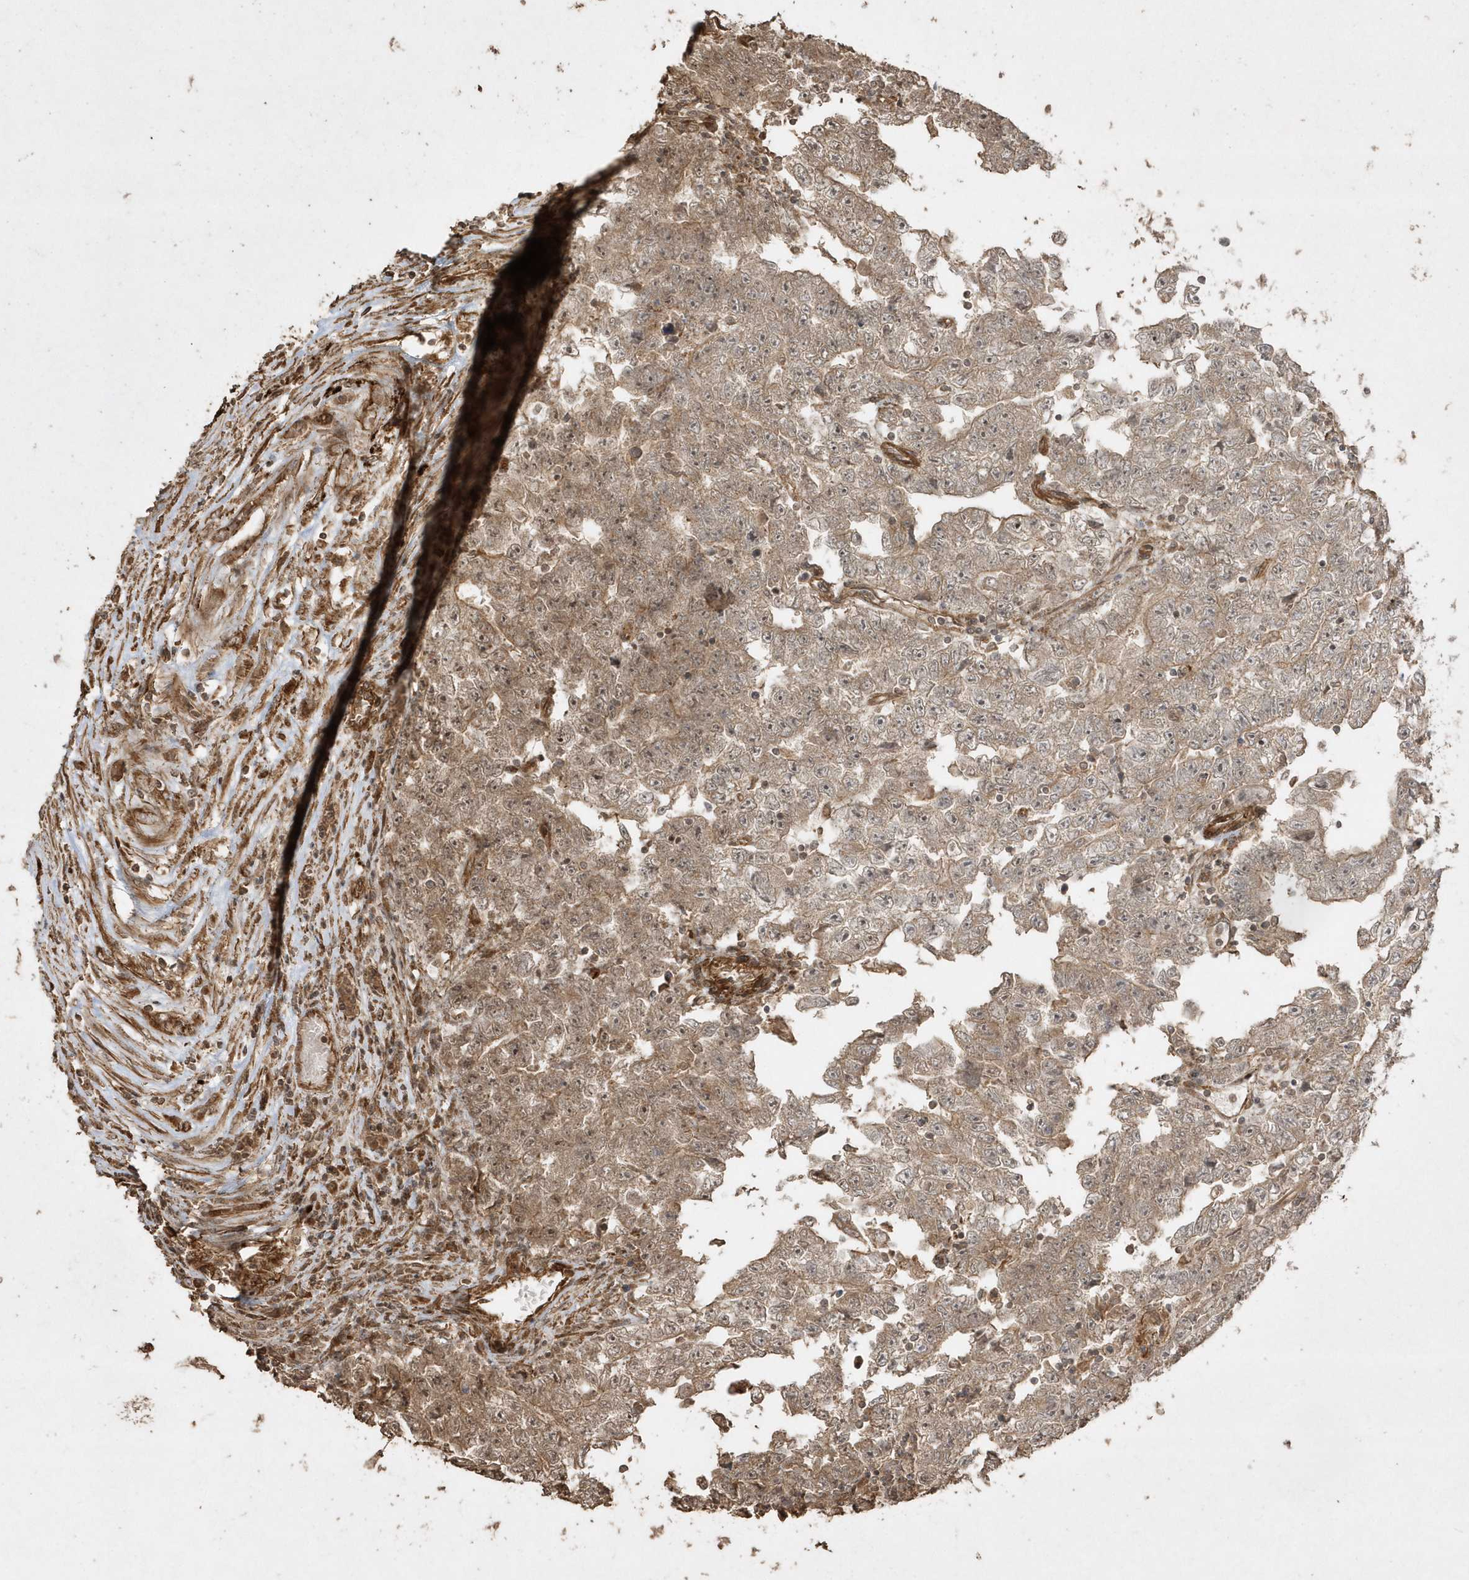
{"staining": {"intensity": "moderate", "quantity": "25%-75%", "location": "cytoplasmic/membranous"}, "tissue": "testis cancer", "cell_type": "Tumor cells", "image_type": "cancer", "snomed": [{"axis": "morphology", "description": "Carcinoma, Embryonal, NOS"}, {"axis": "topography", "description": "Testis"}], "caption": "Immunohistochemical staining of human embryonal carcinoma (testis) demonstrates medium levels of moderate cytoplasmic/membranous staining in approximately 25%-75% of tumor cells. (DAB = brown stain, brightfield microscopy at high magnification).", "gene": "AVPI1", "patient": {"sex": "male", "age": 25}}